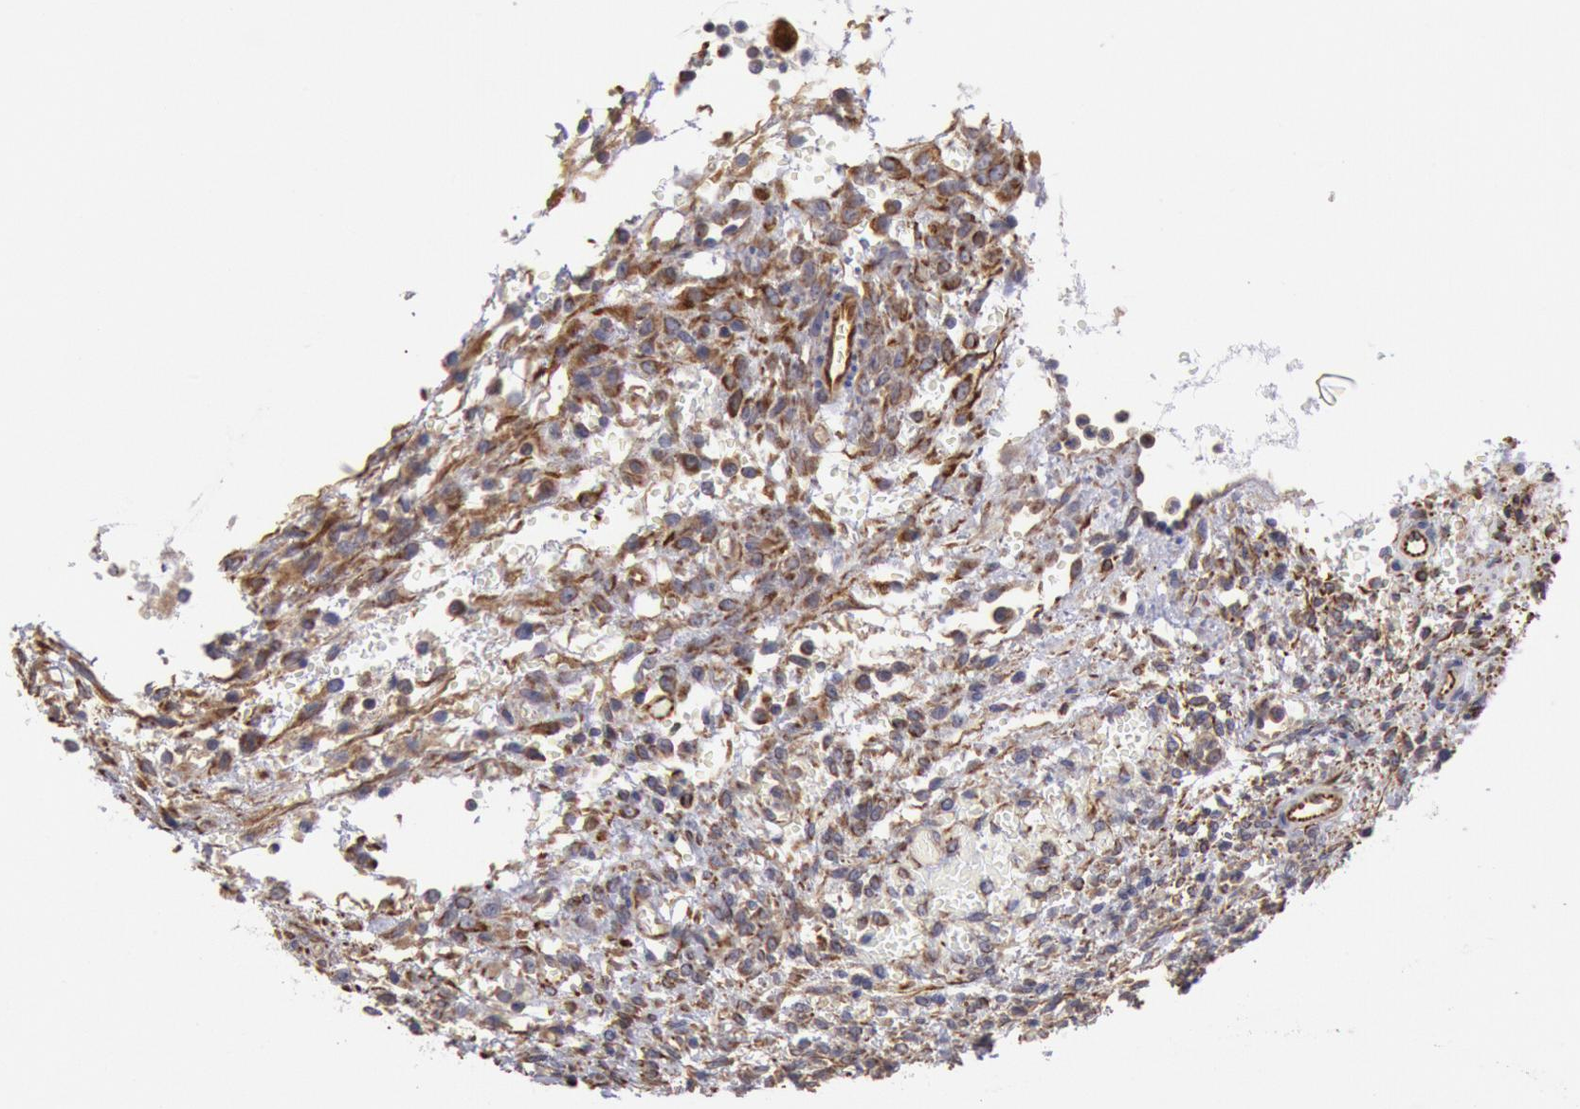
{"staining": {"intensity": "moderate", "quantity": "25%-75%", "location": "cytoplasmic/membranous"}, "tissue": "ovary", "cell_type": "Follicle cells", "image_type": "normal", "snomed": [{"axis": "morphology", "description": "Normal tissue, NOS"}, {"axis": "topography", "description": "Ovary"}], "caption": "Benign ovary was stained to show a protein in brown. There is medium levels of moderate cytoplasmic/membranous staining in approximately 25%-75% of follicle cells. Immunohistochemistry (ihc) stains the protein in brown and the nuclei are stained blue.", "gene": "RNF139", "patient": {"sex": "female", "age": 39}}